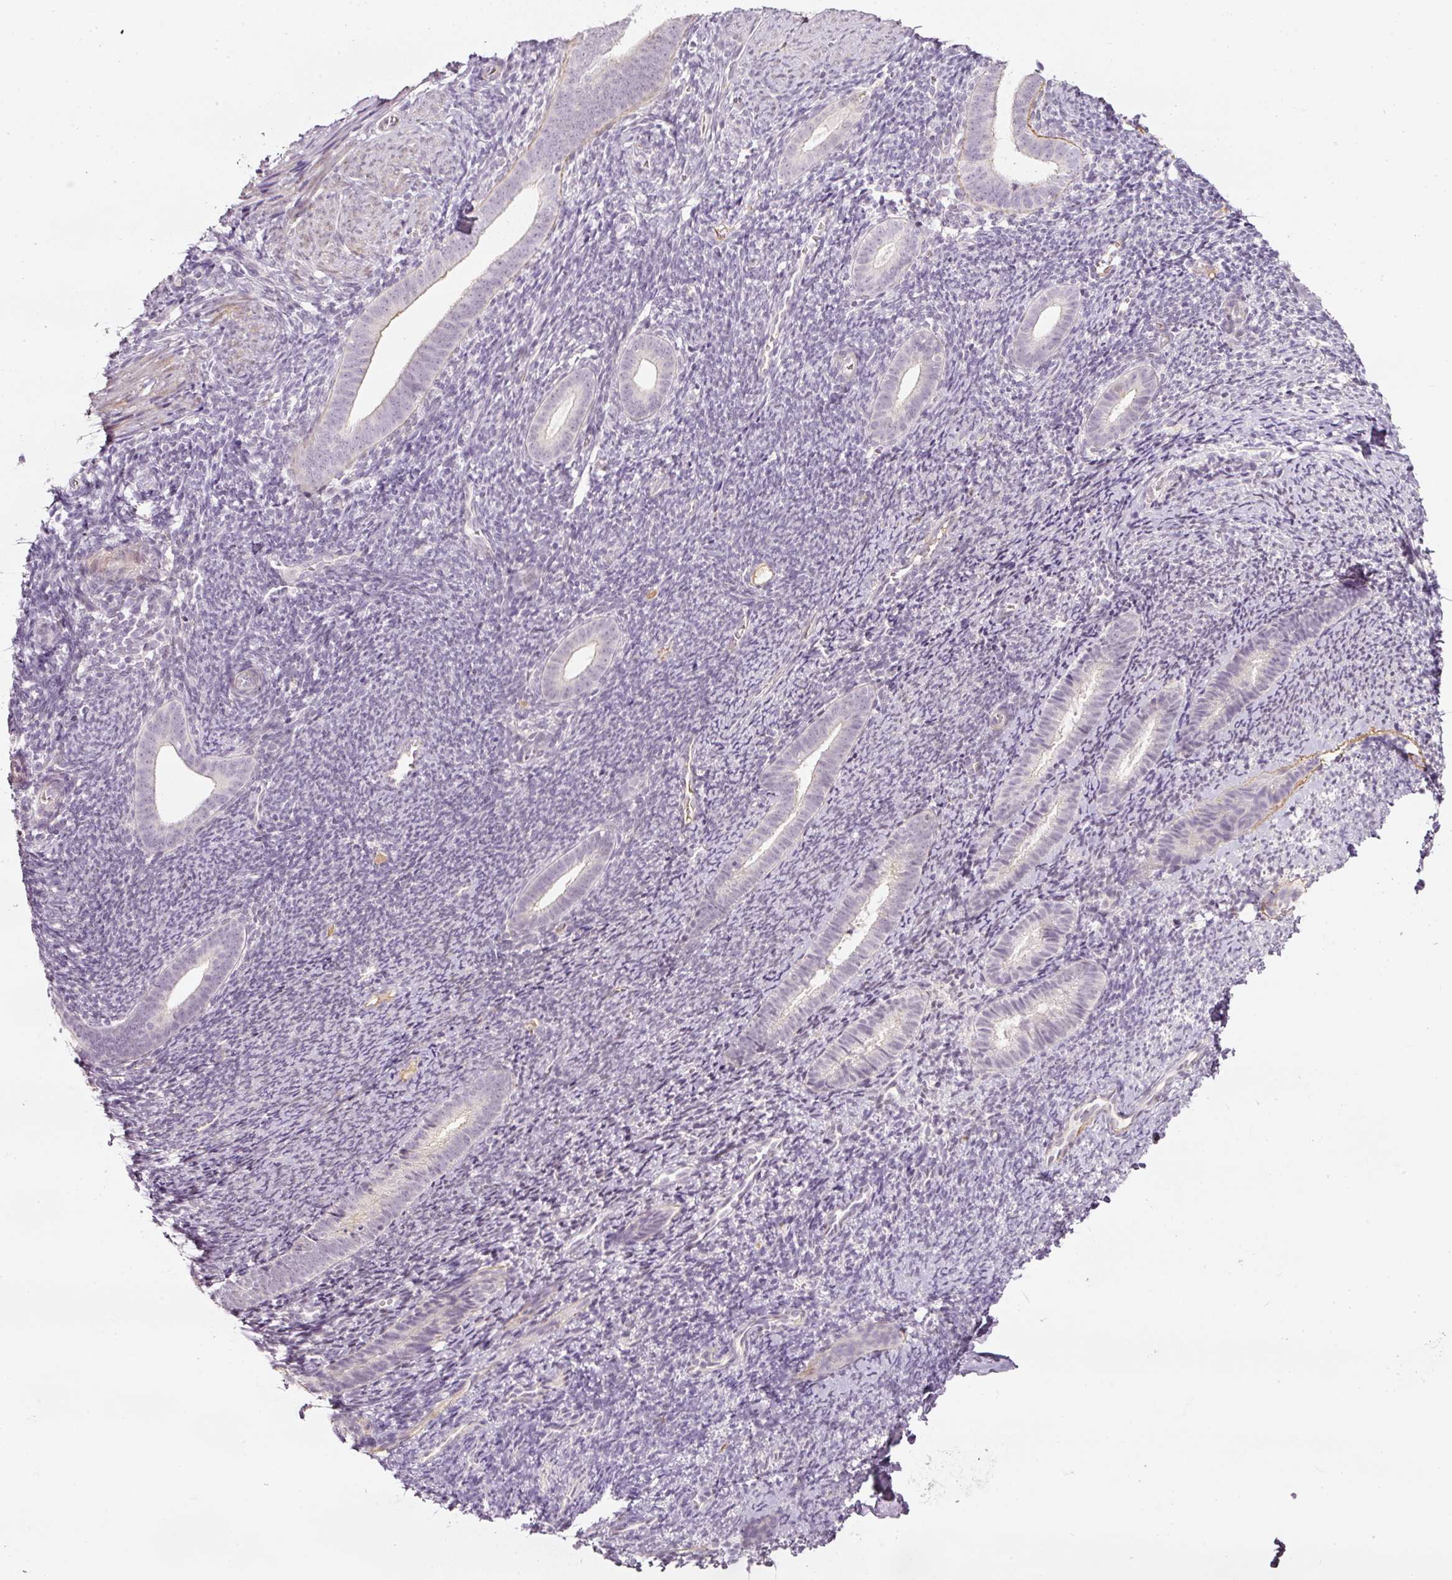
{"staining": {"intensity": "negative", "quantity": "none", "location": "none"}, "tissue": "endometrium", "cell_type": "Cells in endometrial stroma", "image_type": "normal", "snomed": [{"axis": "morphology", "description": "Normal tissue, NOS"}, {"axis": "topography", "description": "Endometrium"}], "caption": "This is an immunohistochemistry (IHC) photomicrograph of benign human endometrium. There is no positivity in cells in endometrial stroma.", "gene": "TOGARAM1", "patient": {"sex": "female", "age": 39}}